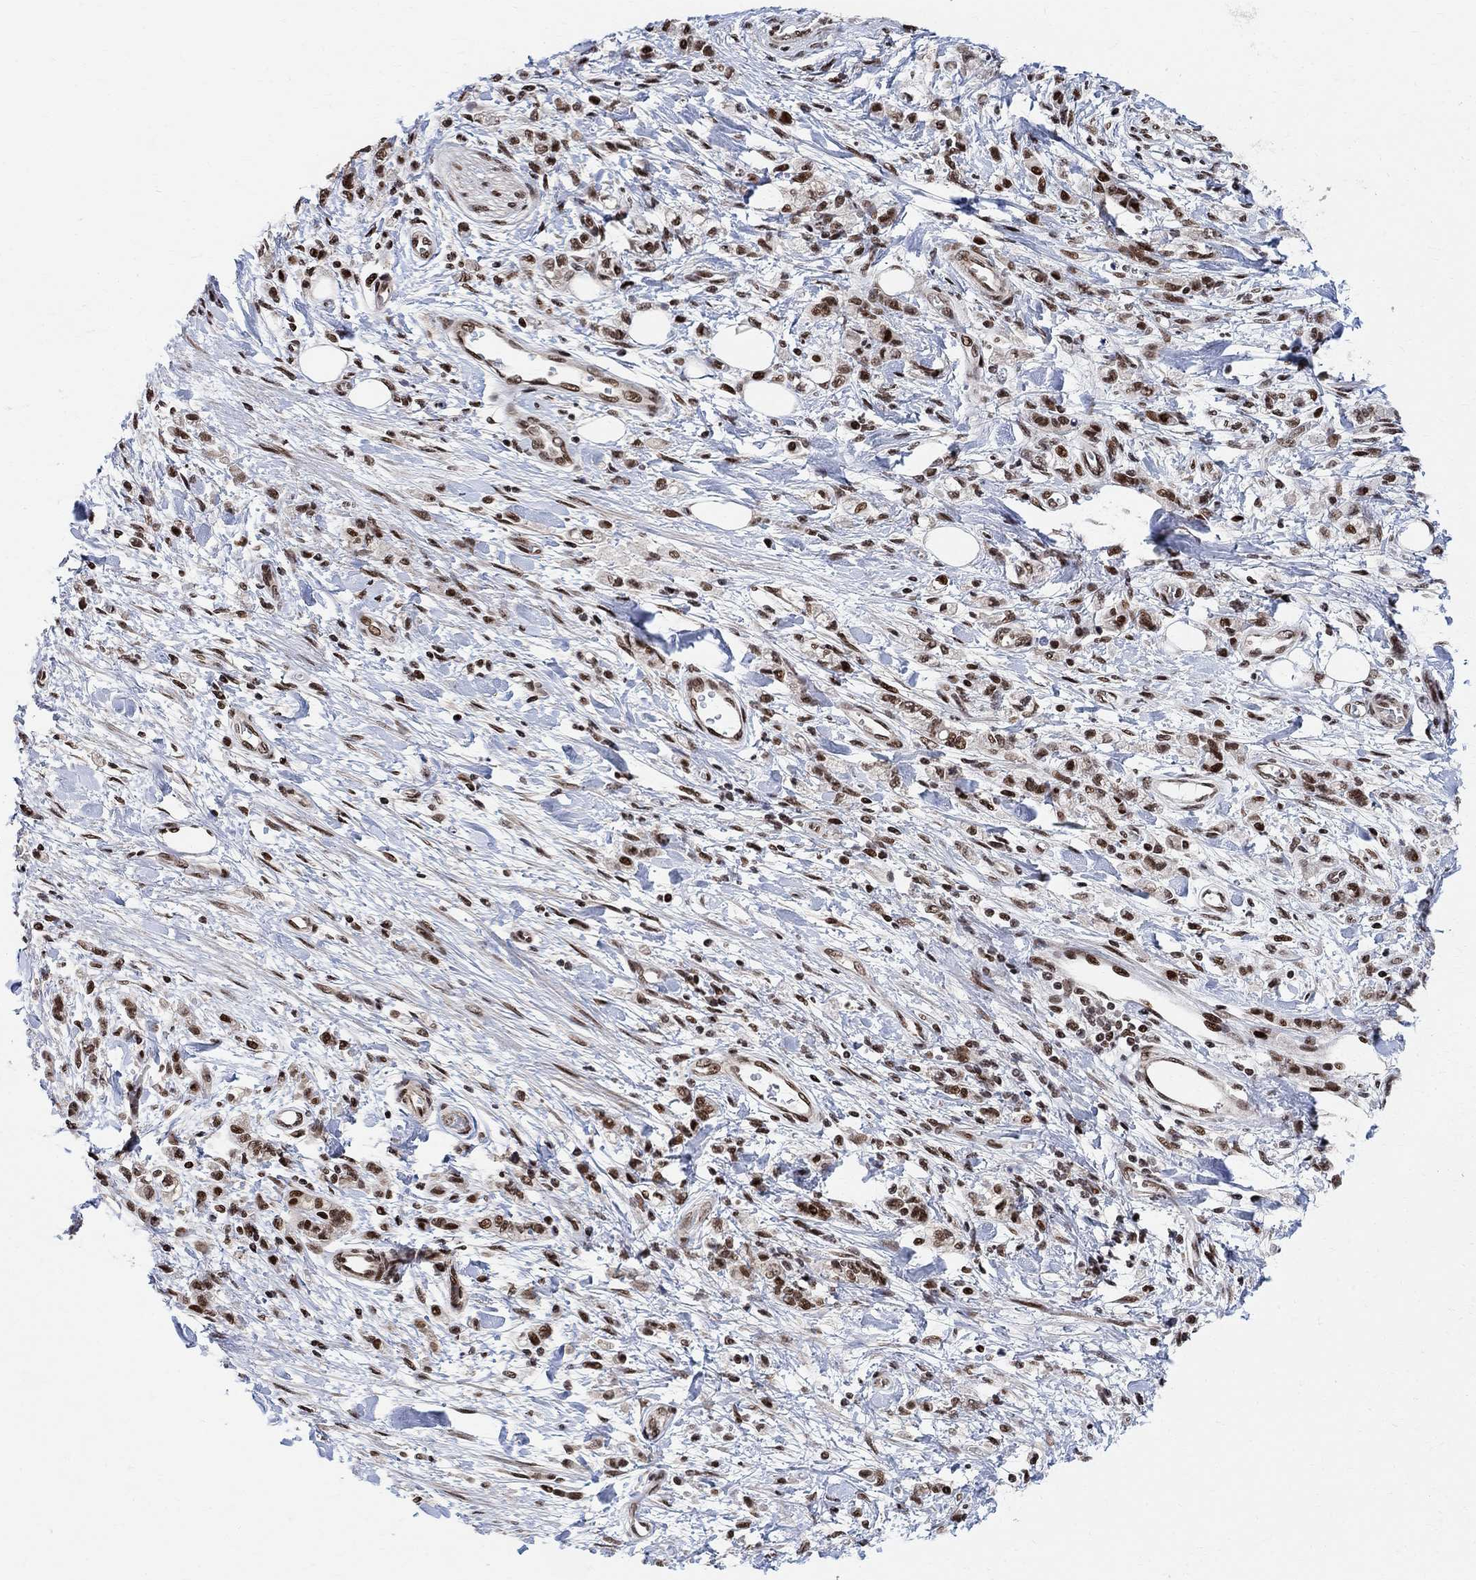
{"staining": {"intensity": "strong", "quantity": ">75%", "location": "nuclear"}, "tissue": "stomach cancer", "cell_type": "Tumor cells", "image_type": "cancer", "snomed": [{"axis": "morphology", "description": "Adenocarcinoma, NOS"}, {"axis": "topography", "description": "Stomach"}], "caption": "Immunohistochemistry image of stomach adenocarcinoma stained for a protein (brown), which shows high levels of strong nuclear expression in about >75% of tumor cells.", "gene": "E4F1", "patient": {"sex": "male", "age": 77}}